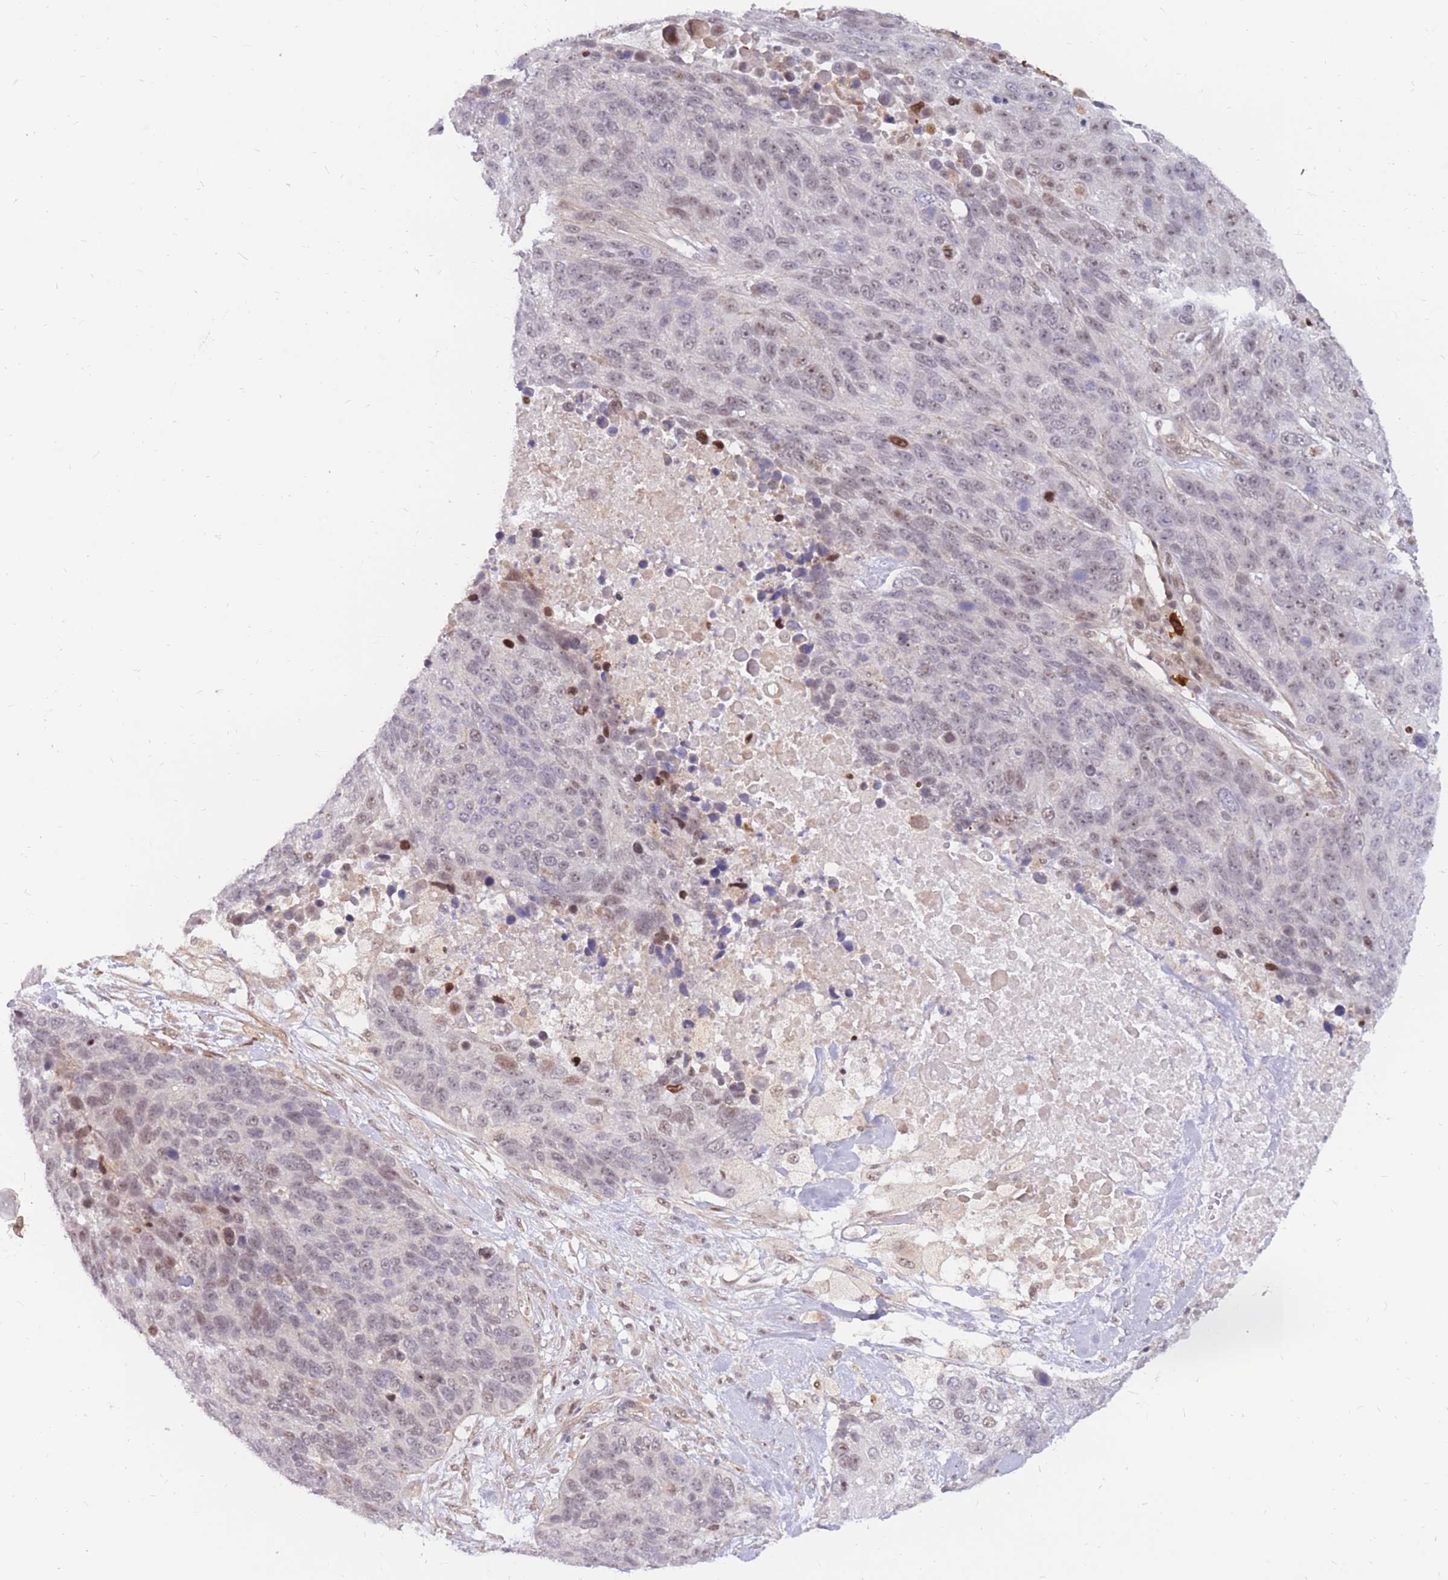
{"staining": {"intensity": "weak", "quantity": "25%-75%", "location": "nuclear"}, "tissue": "lung cancer", "cell_type": "Tumor cells", "image_type": "cancer", "snomed": [{"axis": "morphology", "description": "Normal tissue, NOS"}, {"axis": "morphology", "description": "Squamous cell carcinoma, NOS"}, {"axis": "topography", "description": "Lymph node"}, {"axis": "topography", "description": "Lung"}], "caption": "Squamous cell carcinoma (lung) stained with a brown dye reveals weak nuclear positive staining in approximately 25%-75% of tumor cells.", "gene": "ERICH6B", "patient": {"sex": "male", "age": 66}}